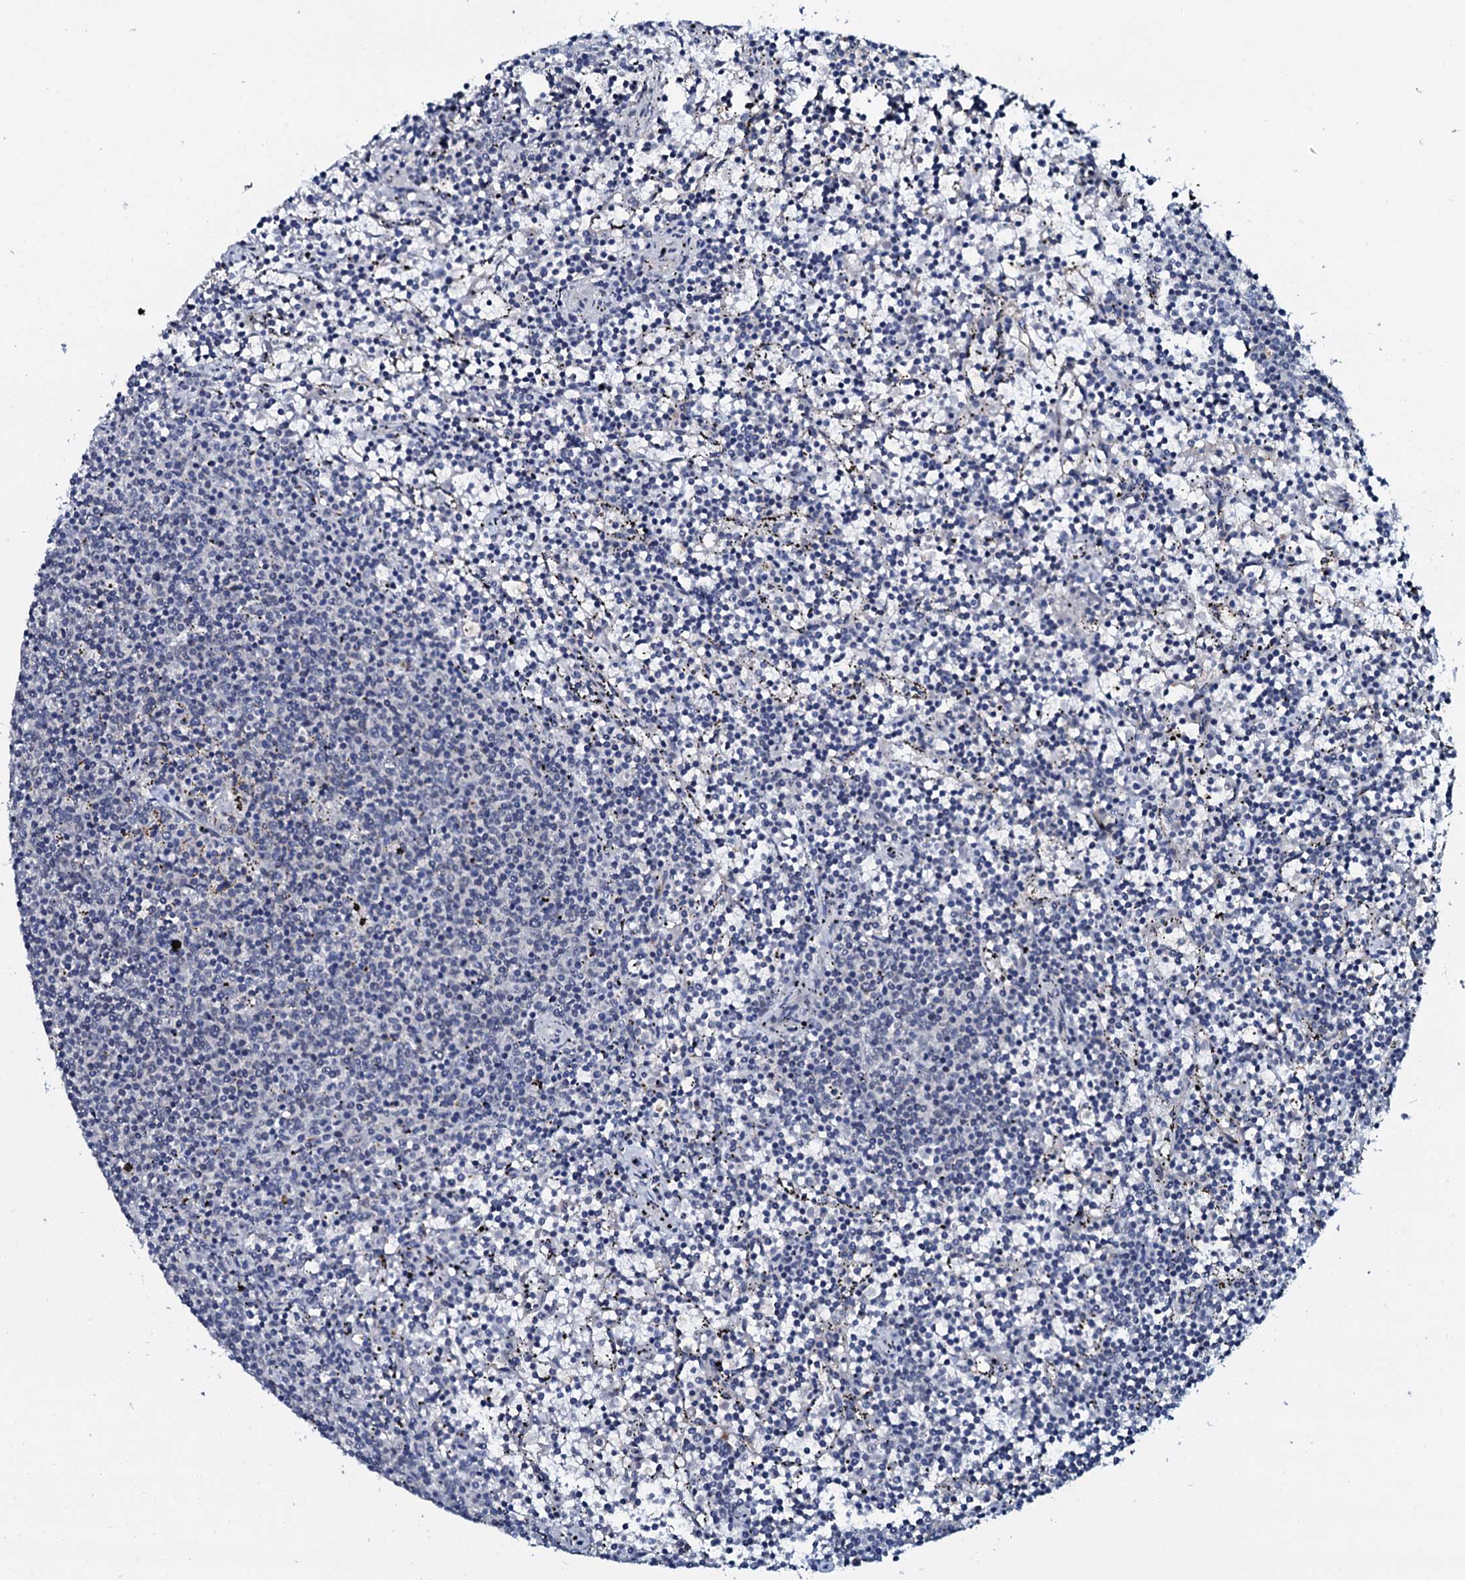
{"staining": {"intensity": "negative", "quantity": "none", "location": "none"}, "tissue": "lymphoma", "cell_type": "Tumor cells", "image_type": "cancer", "snomed": [{"axis": "morphology", "description": "Malignant lymphoma, non-Hodgkin's type, Low grade"}, {"axis": "topography", "description": "Spleen"}], "caption": "Protein analysis of lymphoma shows no significant expression in tumor cells. Brightfield microscopy of immunohistochemistry (IHC) stained with DAB (brown) and hematoxylin (blue), captured at high magnification.", "gene": "SNTA1", "patient": {"sex": "female", "age": 50}}